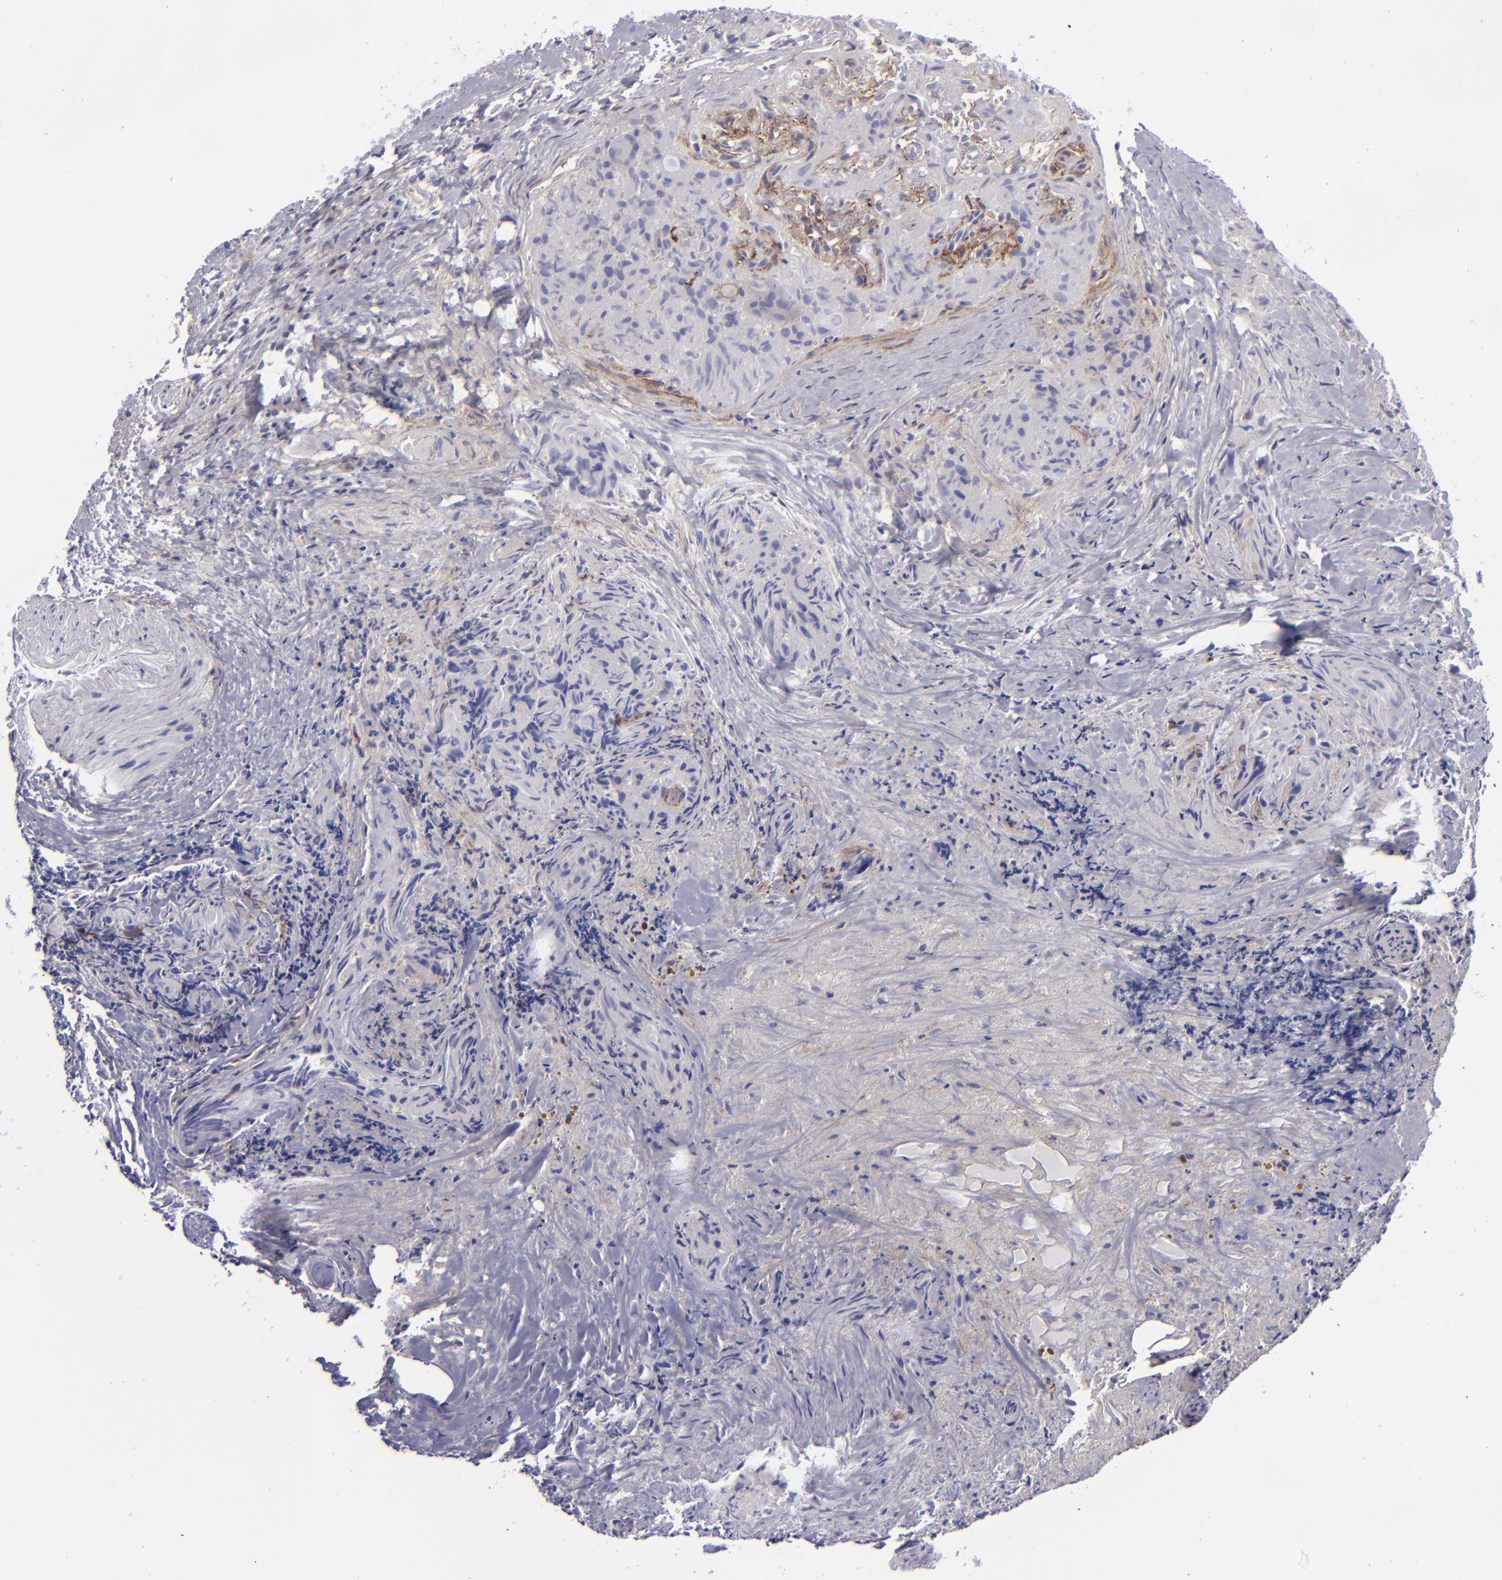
{"staining": {"intensity": "negative", "quantity": "none", "location": "none"}, "tissue": "thyroid cancer", "cell_type": "Tumor cells", "image_type": "cancer", "snomed": [{"axis": "morphology", "description": "Papillary adenocarcinoma, NOS"}, {"axis": "topography", "description": "Thyroid gland"}], "caption": "Tumor cells are negative for brown protein staining in papillary adenocarcinoma (thyroid).", "gene": "ANPEP", "patient": {"sex": "female", "age": 71}}